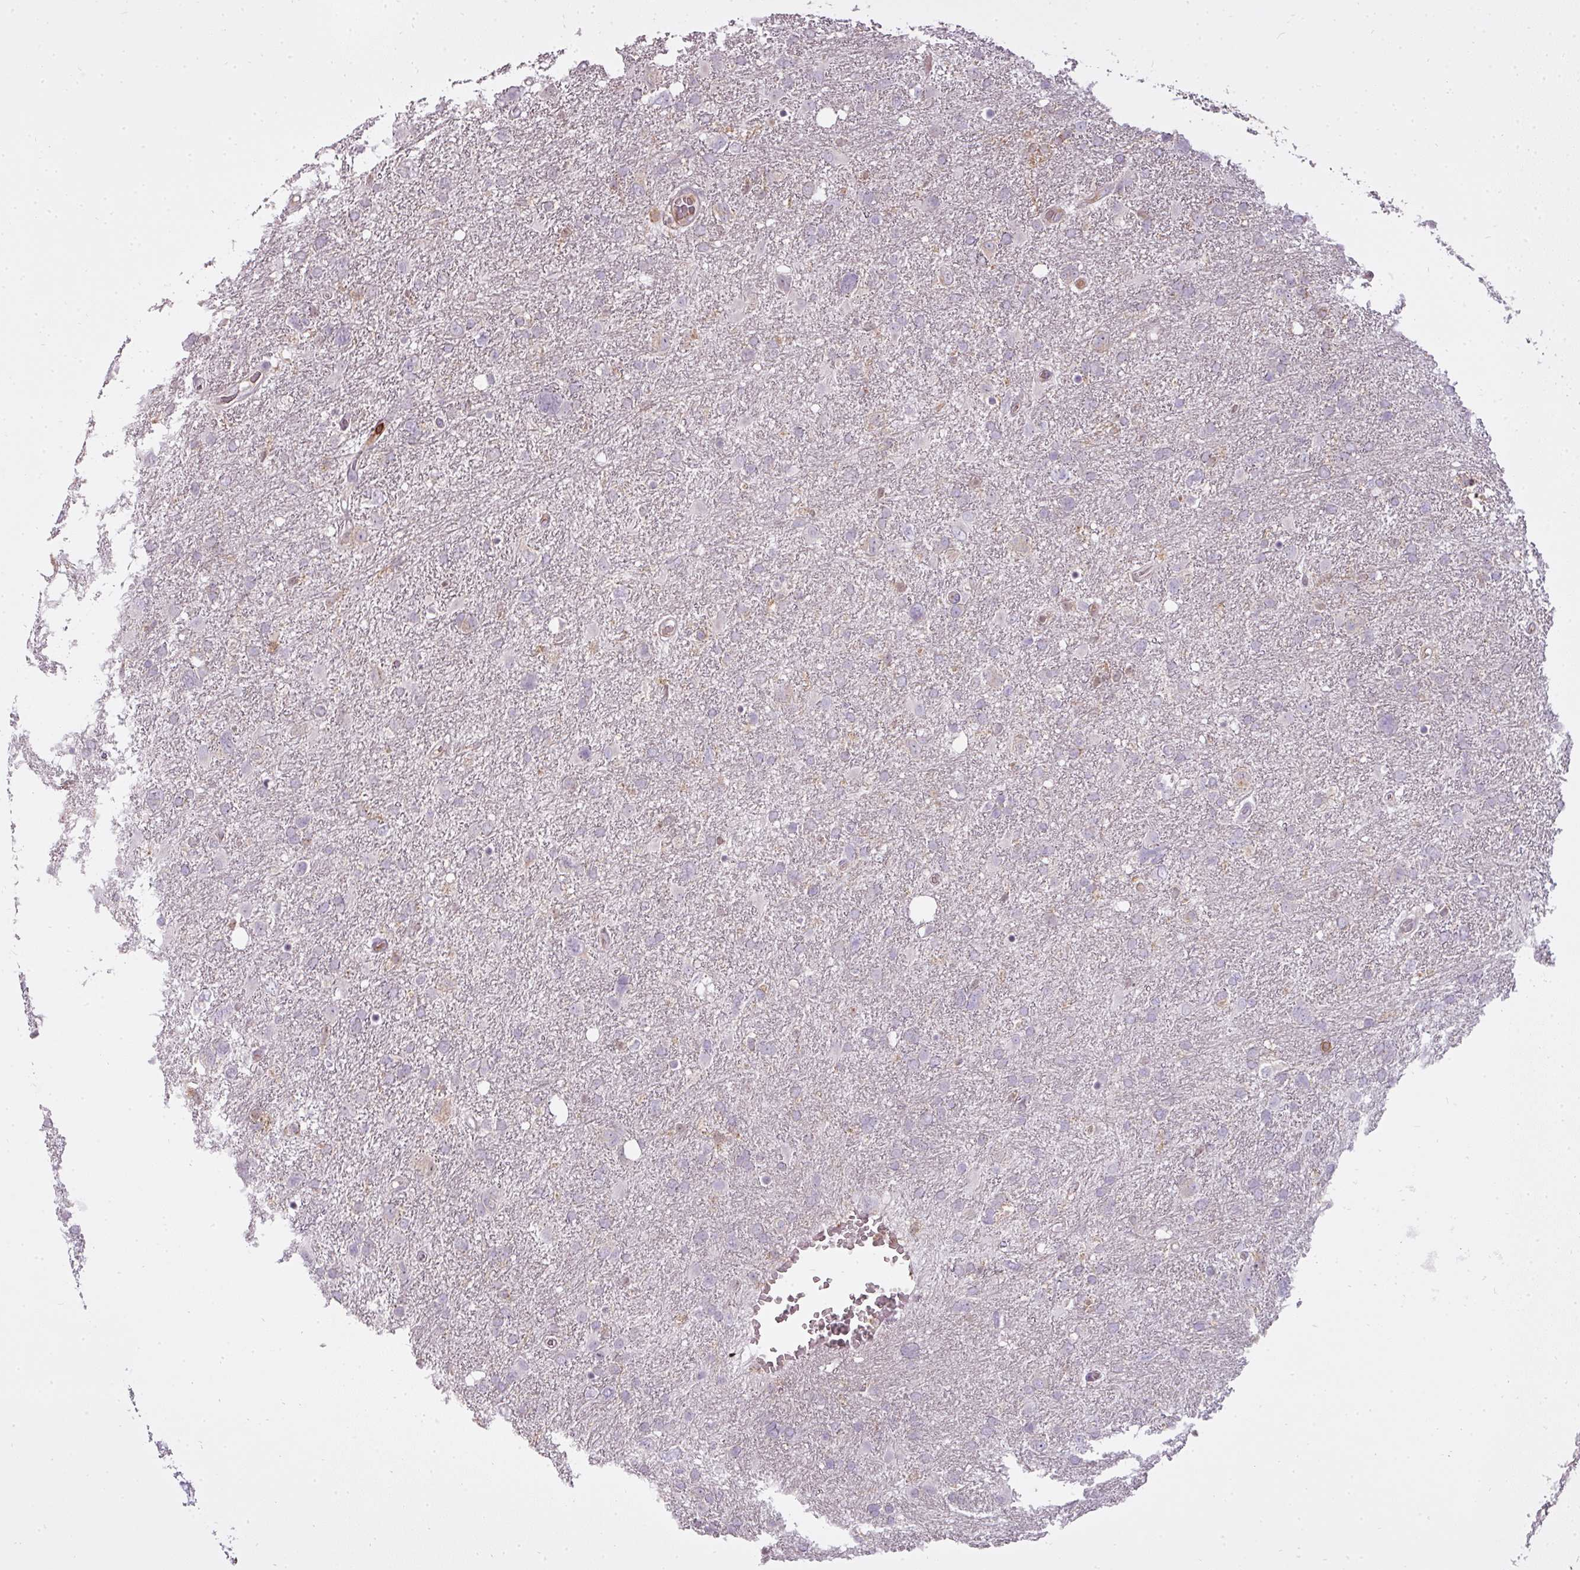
{"staining": {"intensity": "negative", "quantity": "none", "location": "none"}, "tissue": "glioma", "cell_type": "Tumor cells", "image_type": "cancer", "snomed": [{"axis": "morphology", "description": "Glioma, malignant, High grade"}, {"axis": "topography", "description": "Brain"}], "caption": "Tumor cells are negative for brown protein staining in malignant glioma (high-grade).", "gene": "STK4", "patient": {"sex": "male", "age": 61}}